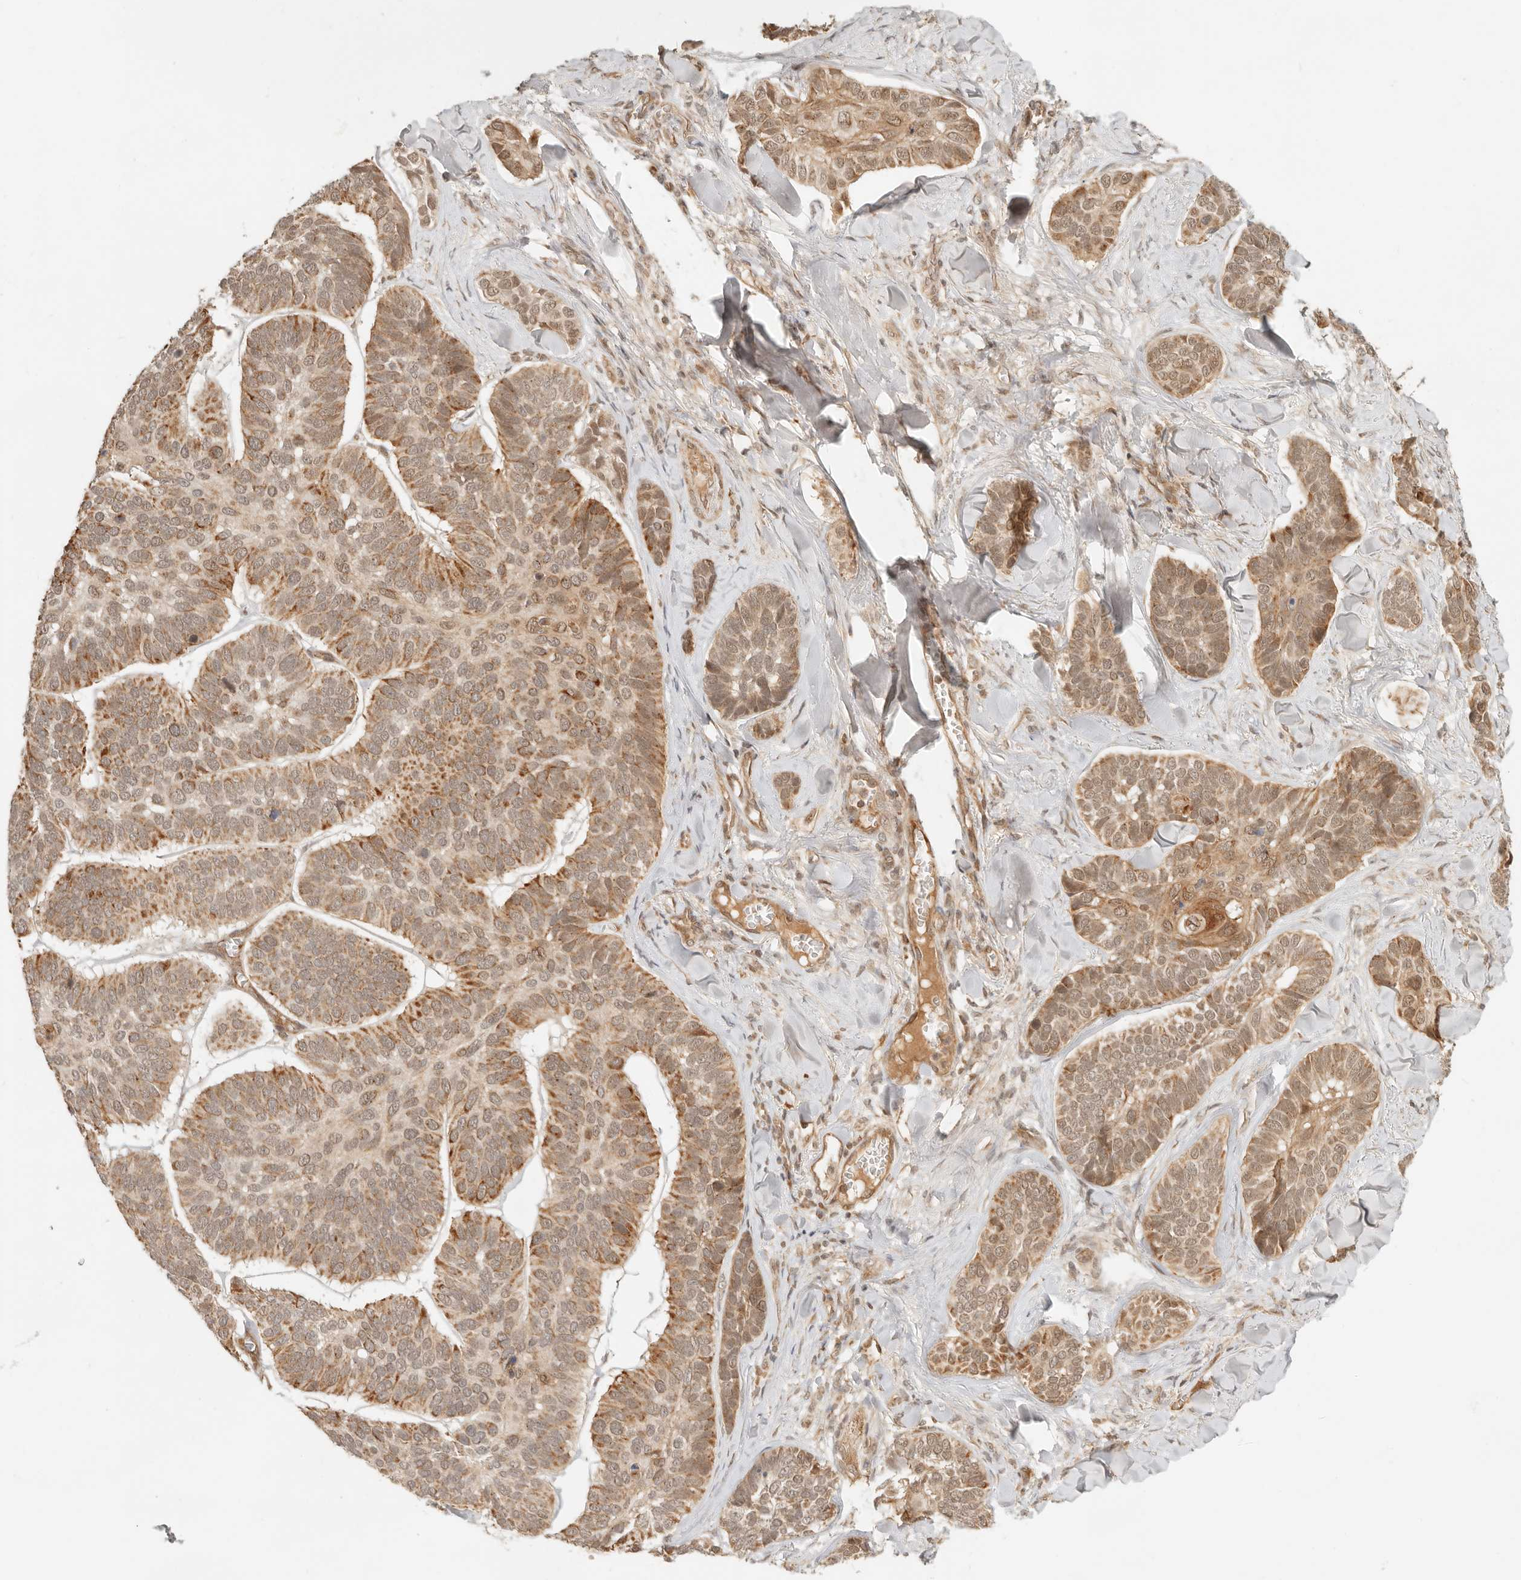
{"staining": {"intensity": "moderate", "quantity": ">75%", "location": "cytoplasmic/membranous"}, "tissue": "skin cancer", "cell_type": "Tumor cells", "image_type": "cancer", "snomed": [{"axis": "morphology", "description": "Basal cell carcinoma"}, {"axis": "topography", "description": "Skin"}], "caption": "Immunohistochemistry (IHC) of human skin cancer (basal cell carcinoma) shows medium levels of moderate cytoplasmic/membranous expression in approximately >75% of tumor cells.", "gene": "BAALC", "patient": {"sex": "male", "age": 62}}